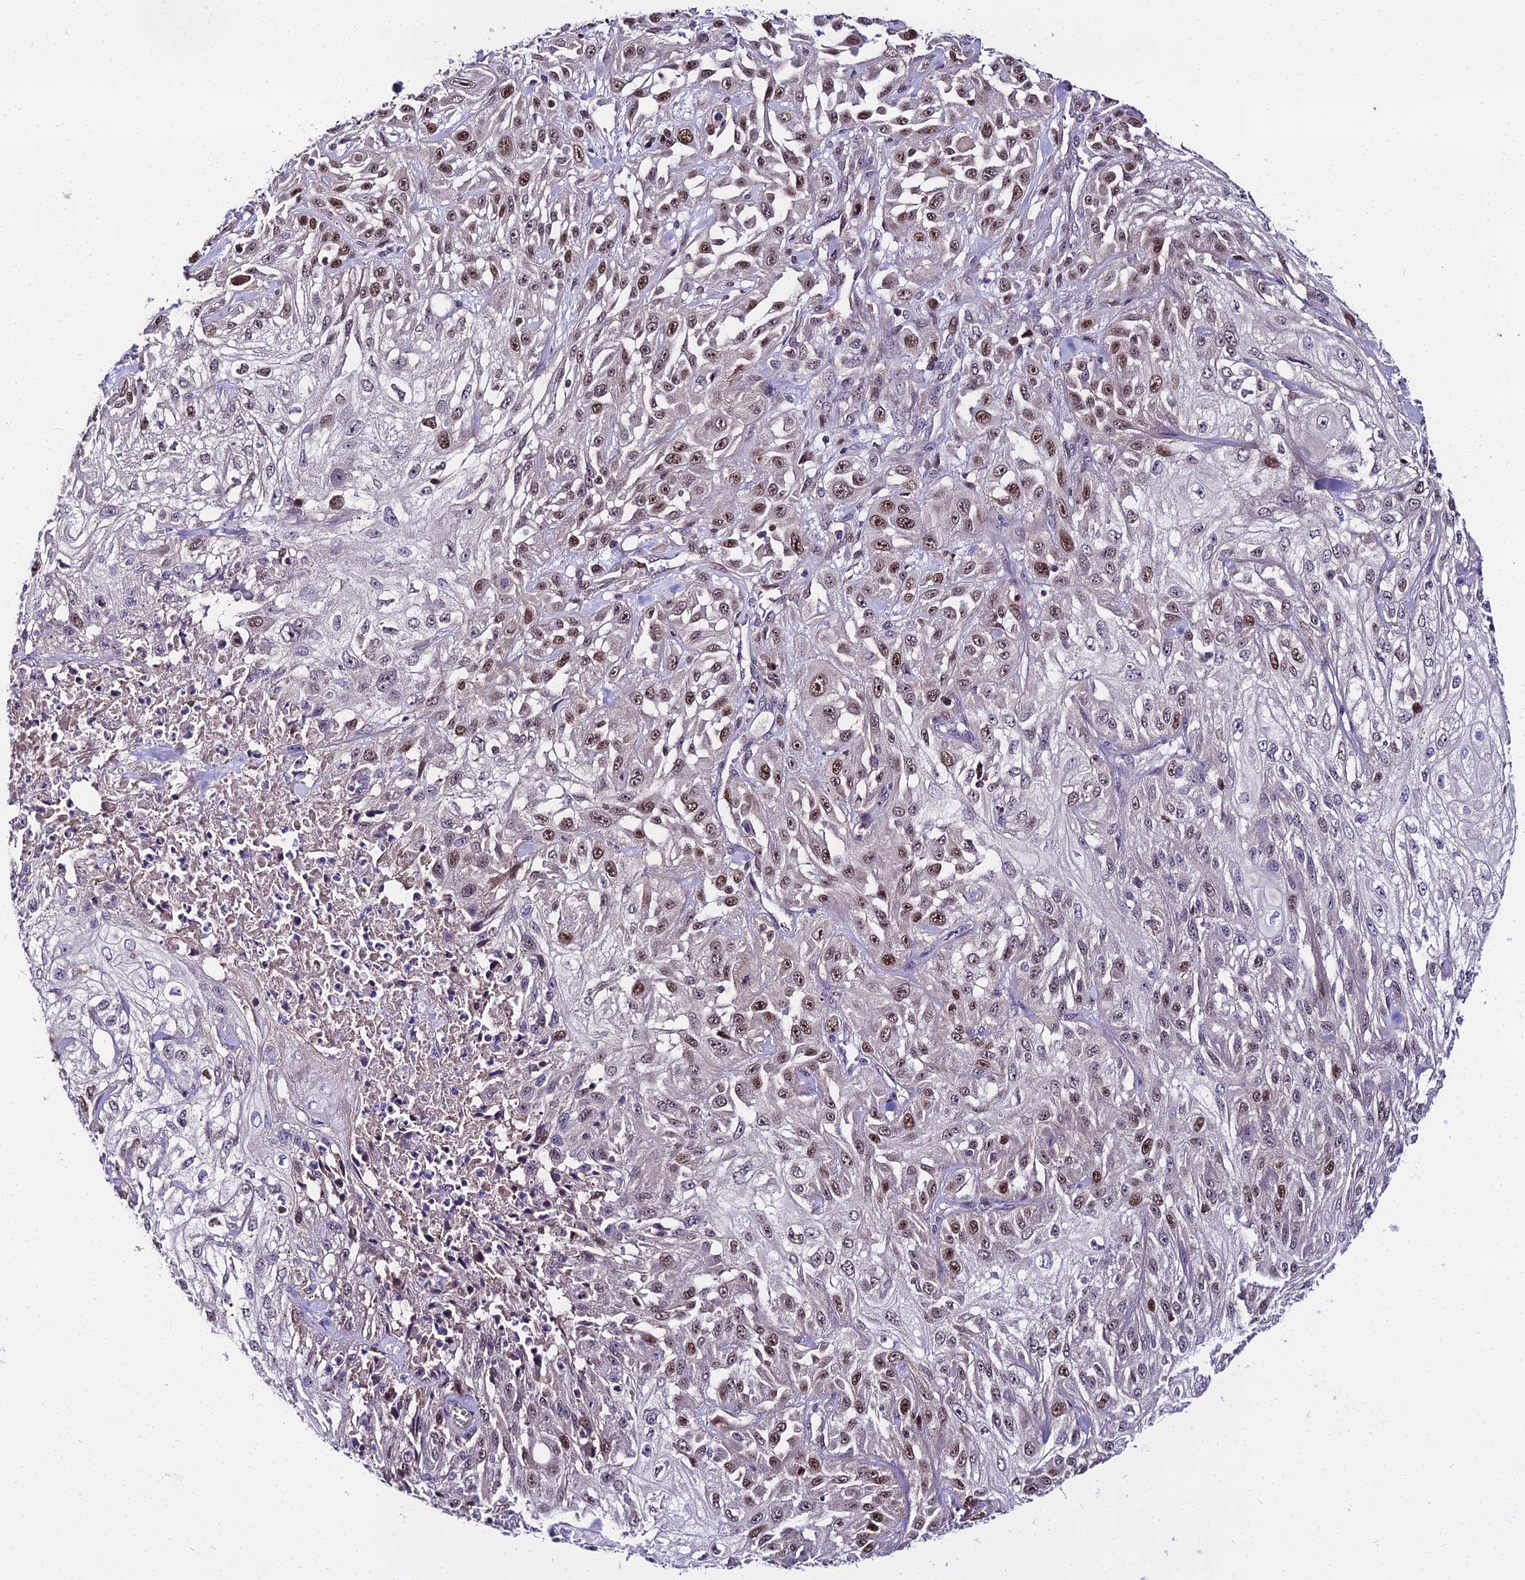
{"staining": {"intensity": "moderate", "quantity": "25%-75%", "location": "nuclear"}, "tissue": "skin cancer", "cell_type": "Tumor cells", "image_type": "cancer", "snomed": [{"axis": "morphology", "description": "Squamous cell carcinoma, NOS"}, {"axis": "morphology", "description": "Squamous cell carcinoma, metastatic, NOS"}, {"axis": "topography", "description": "Skin"}, {"axis": "topography", "description": "Lymph node"}], "caption": "Squamous cell carcinoma (skin) tissue demonstrates moderate nuclear positivity in approximately 25%-75% of tumor cells (Stains: DAB in brown, nuclei in blue, Microscopy: brightfield microscopy at high magnification).", "gene": "TRIML2", "patient": {"sex": "male", "age": 75}}